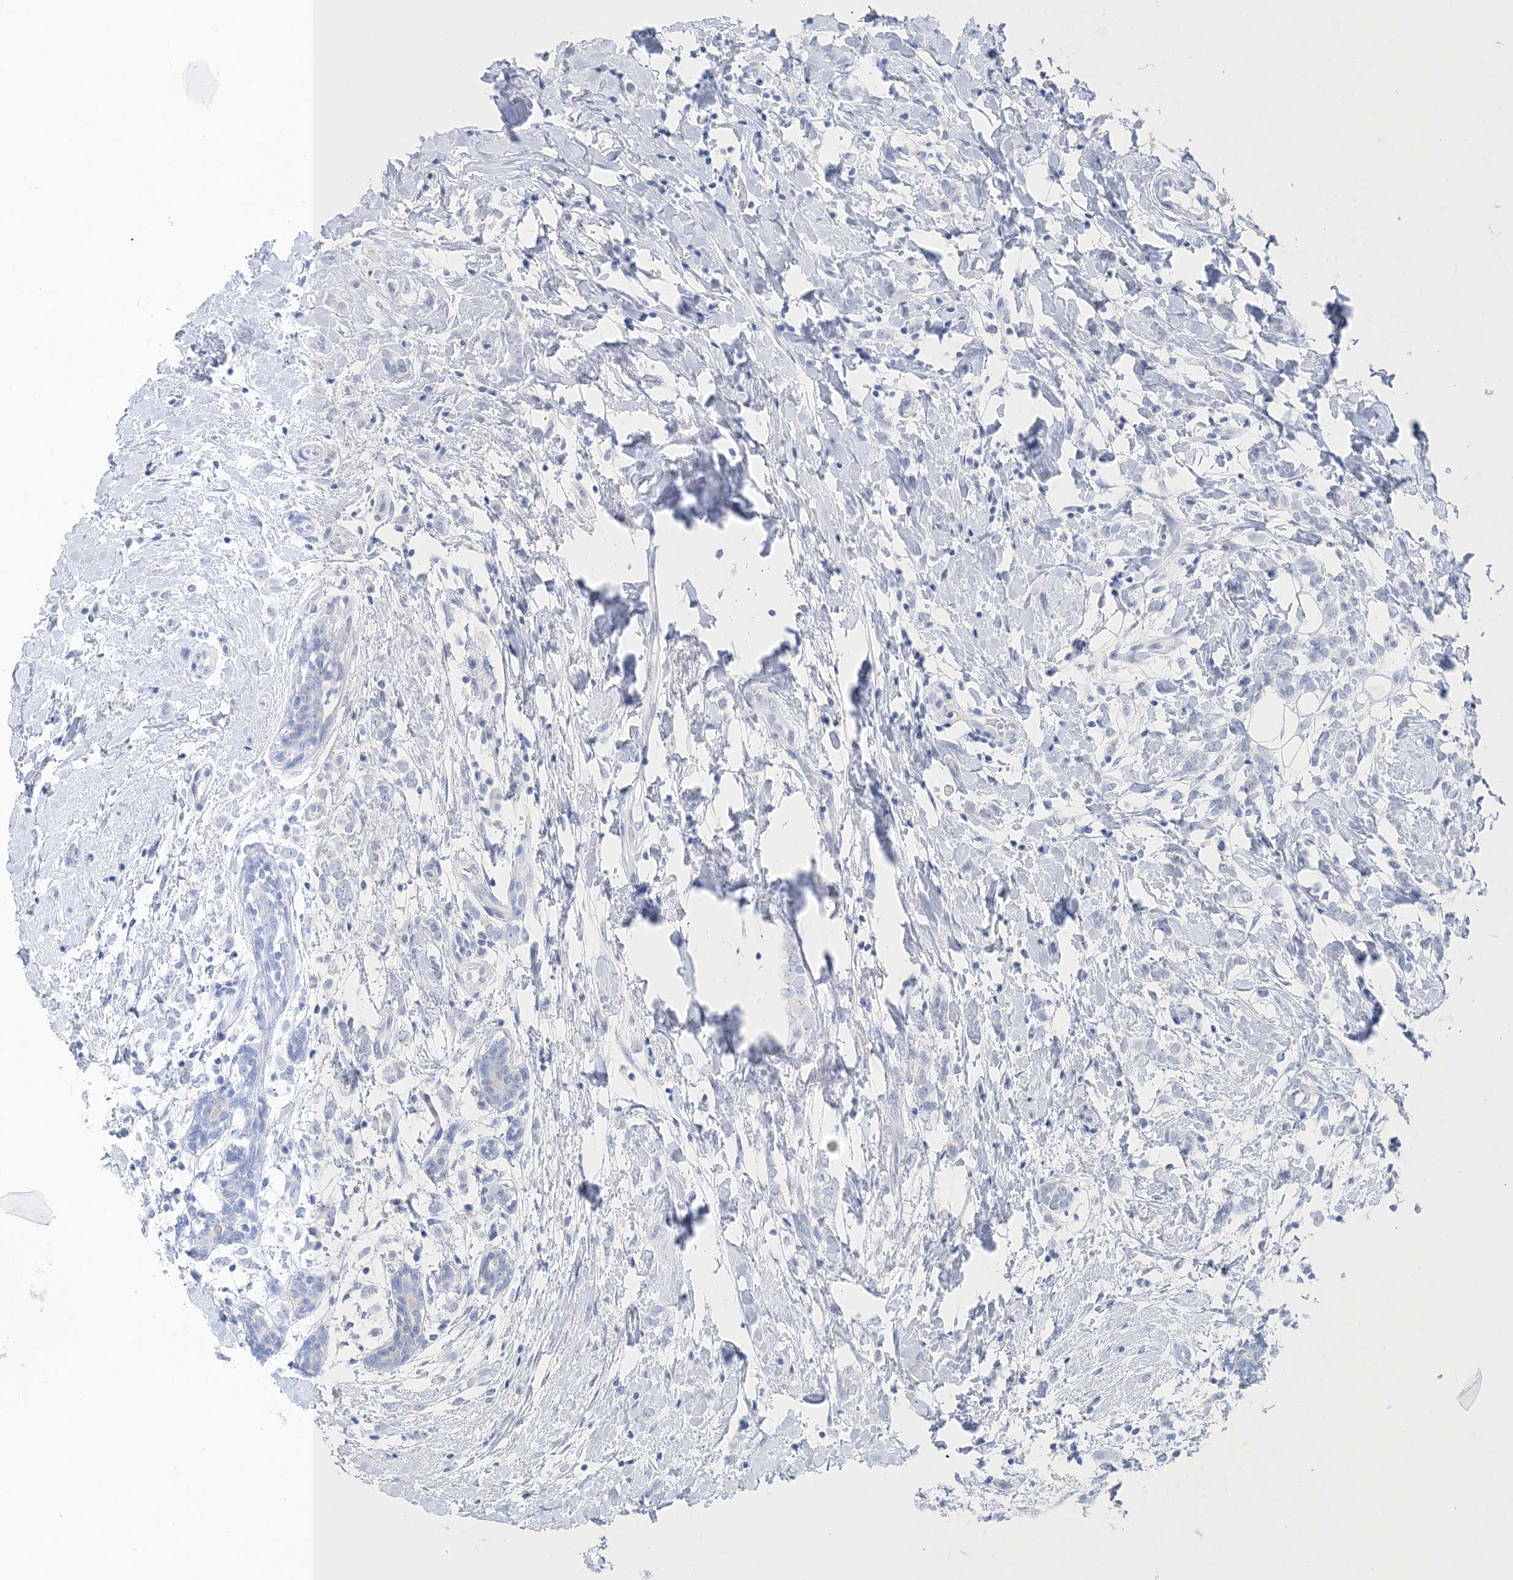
{"staining": {"intensity": "negative", "quantity": "none", "location": "none"}, "tissue": "breast cancer", "cell_type": "Tumor cells", "image_type": "cancer", "snomed": [{"axis": "morphology", "description": "Normal tissue, NOS"}, {"axis": "morphology", "description": "Lobular carcinoma"}, {"axis": "topography", "description": "Breast"}], "caption": "High magnification brightfield microscopy of lobular carcinoma (breast) stained with DAB (brown) and counterstained with hematoxylin (blue): tumor cells show no significant expression.", "gene": "TSPYL6", "patient": {"sex": "female", "age": 47}}